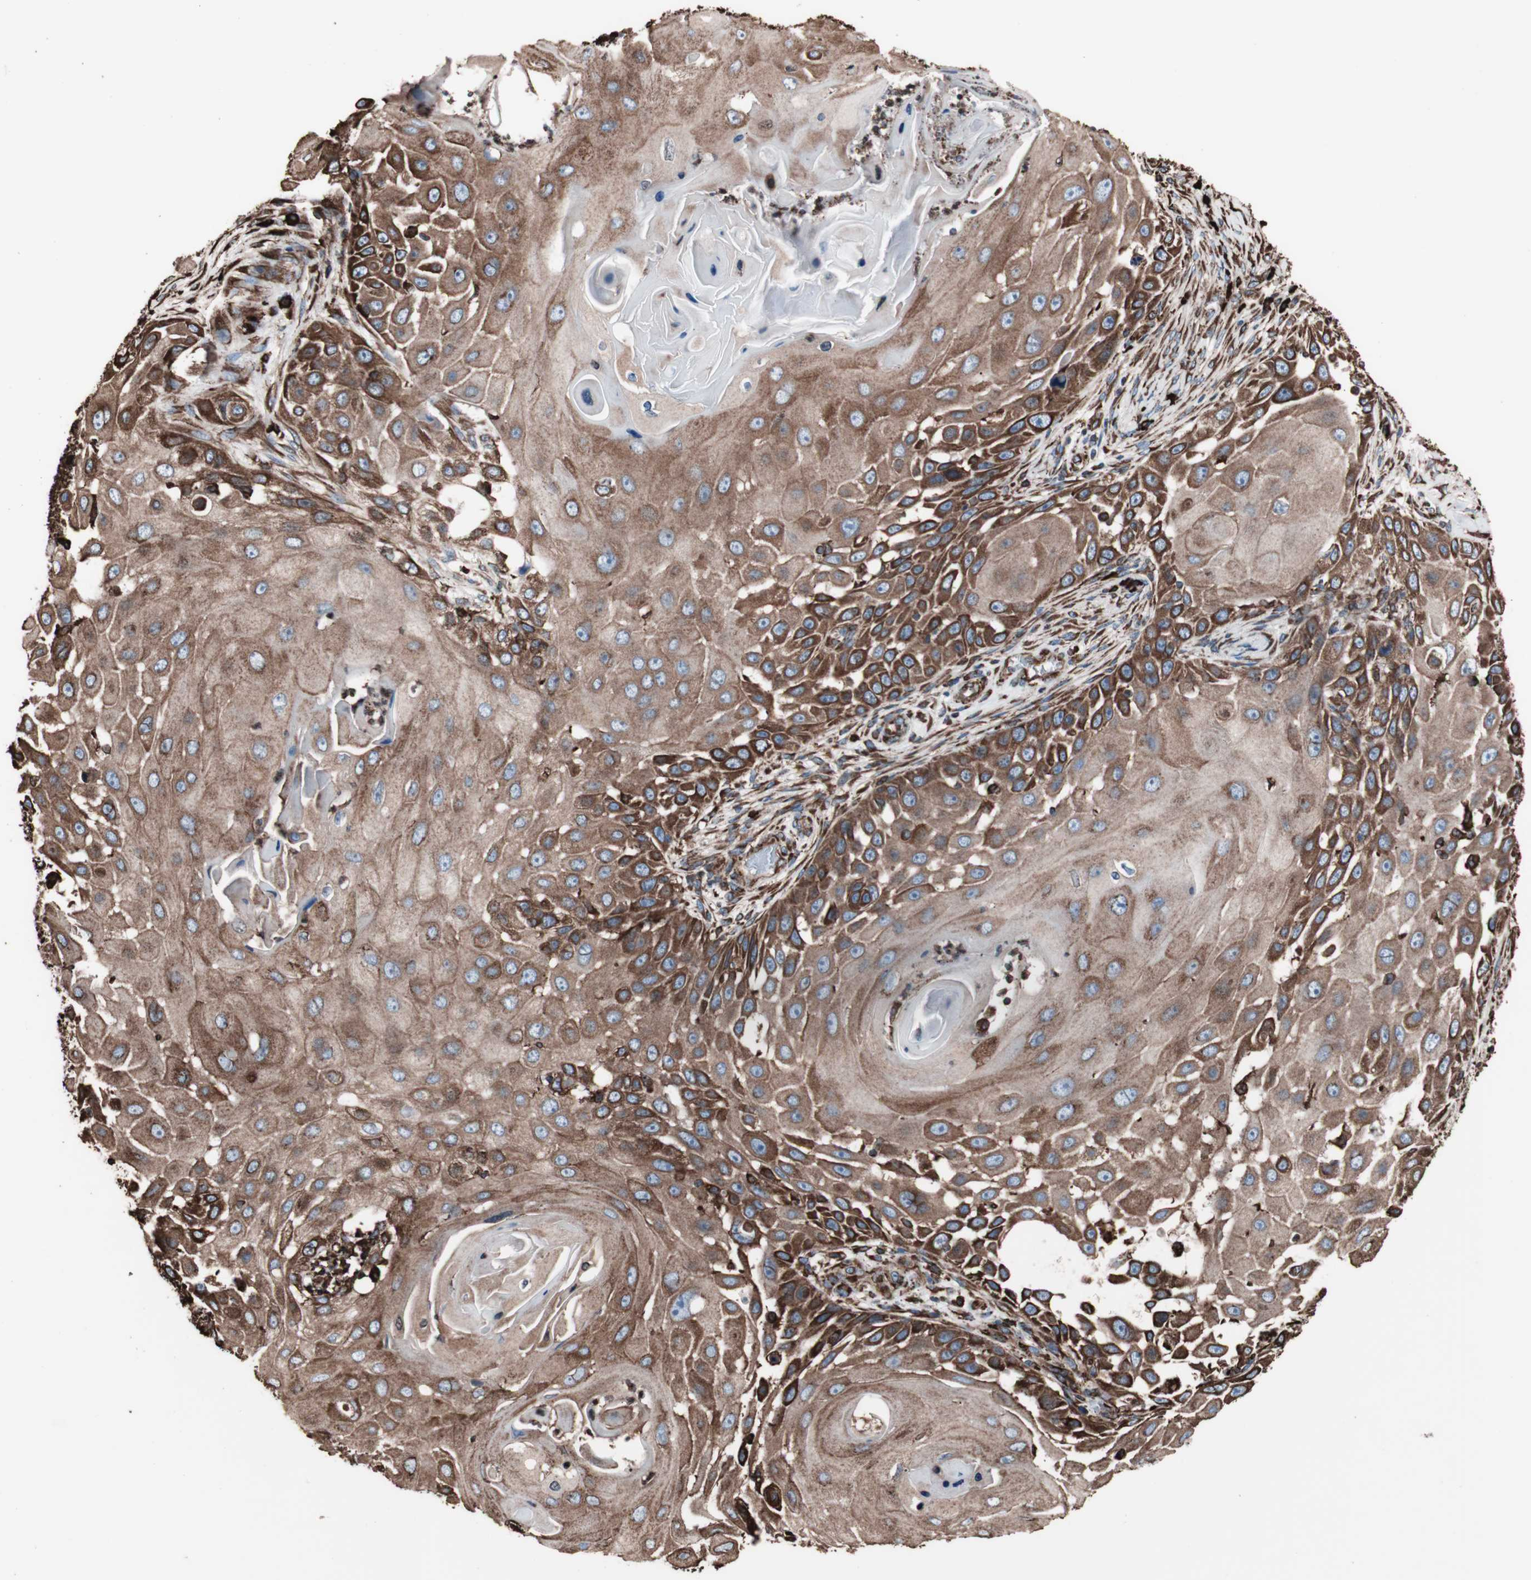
{"staining": {"intensity": "strong", "quantity": ">75%", "location": "cytoplasmic/membranous"}, "tissue": "skin cancer", "cell_type": "Tumor cells", "image_type": "cancer", "snomed": [{"axis": "morphology", "description": "Squamous cell carcinoma, NOS"}, {"axis": "topography", "description": "Skin"}], "caption": "This is a histology image of immunohistochemistry staining of skin cancer (squamous cell carcinoma), which shows strong staining in the cytoplasmic/membranous of tumor cells.", "gene": "HSP90B1", "patient": {"sex": "female", "age": 44}}